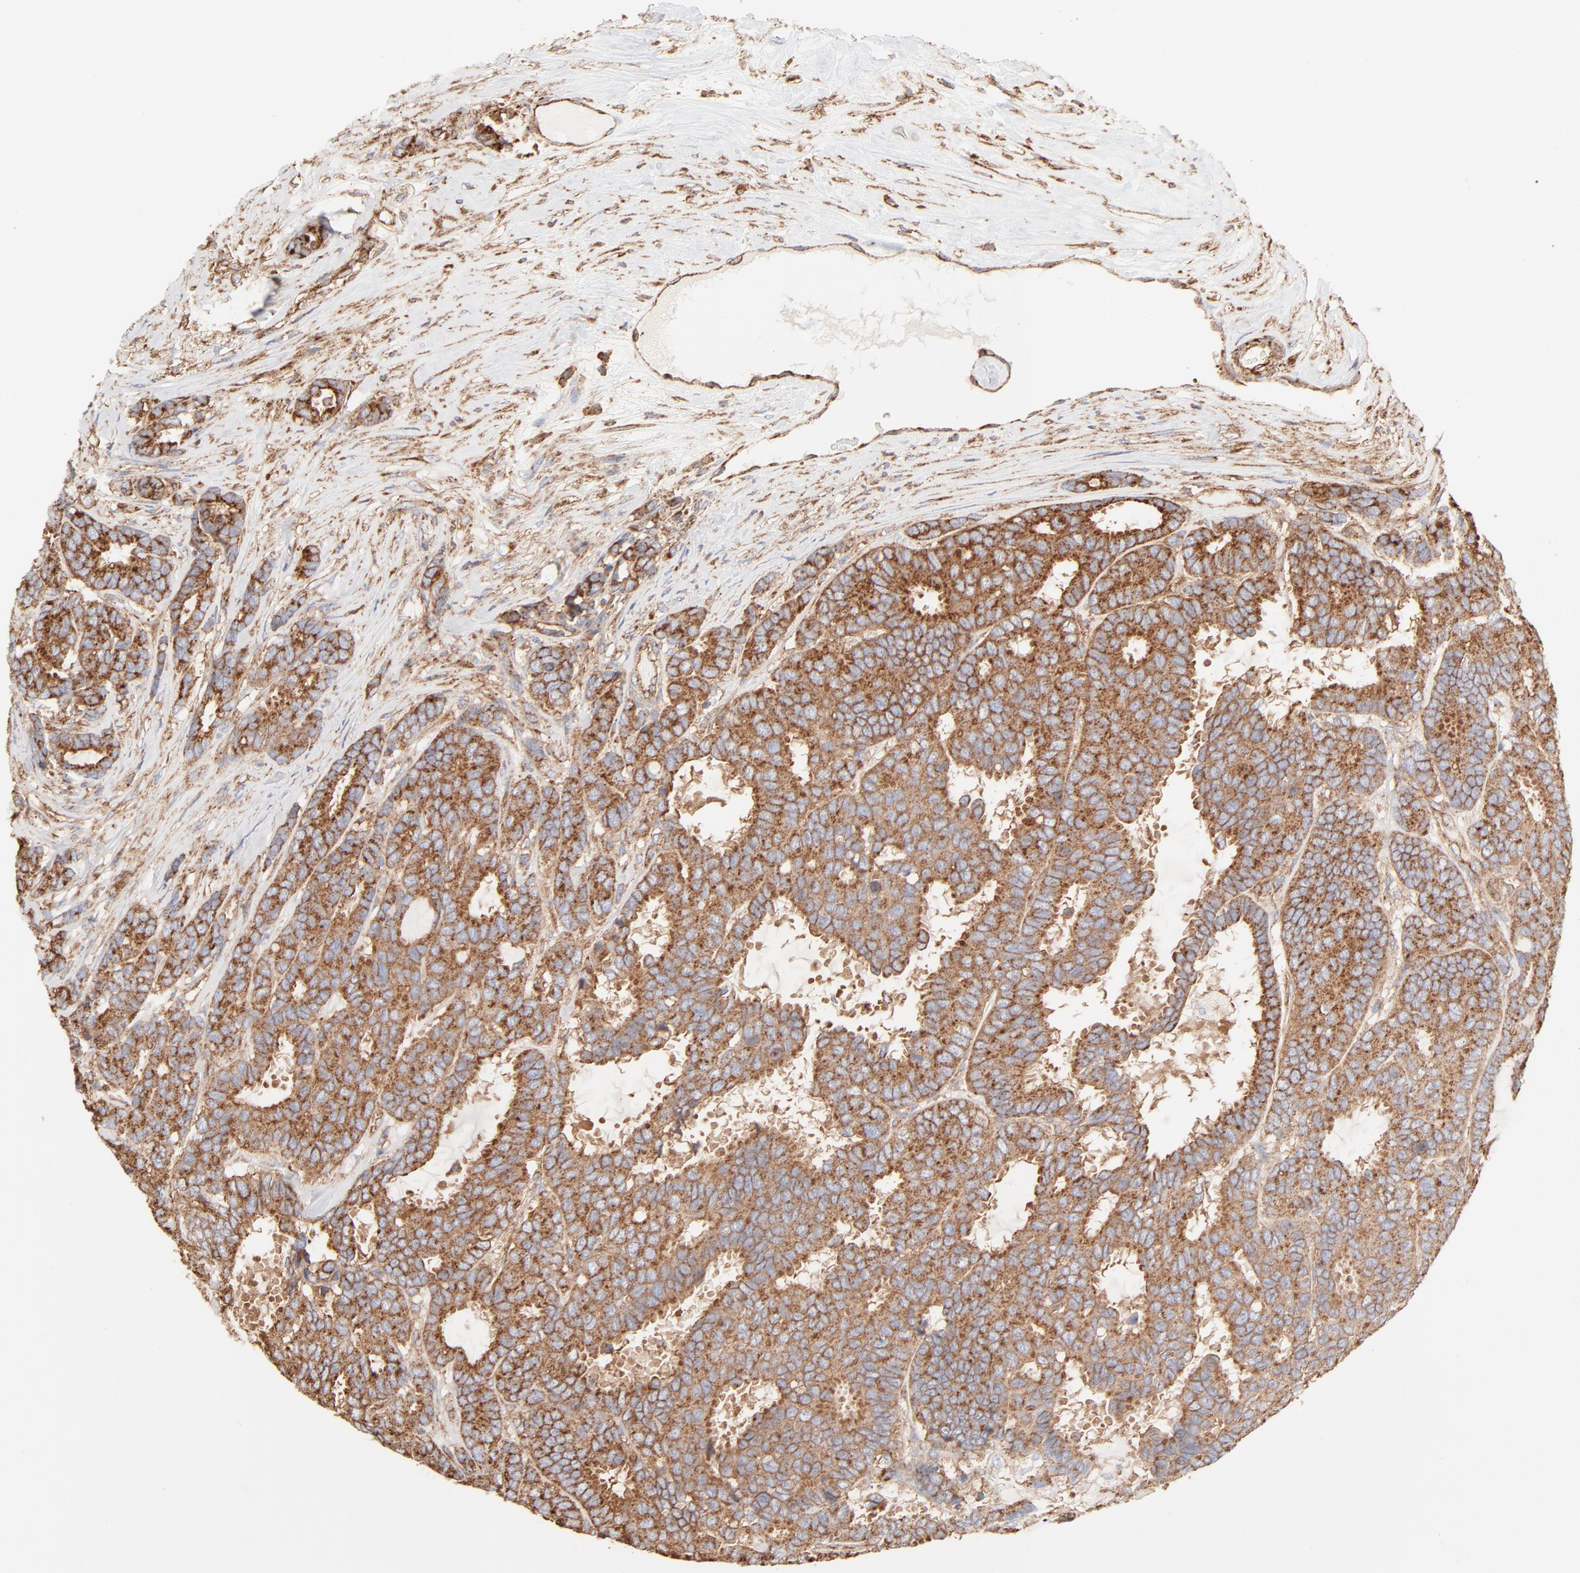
{"staining": {"intensity": "strong", "quantity": ">75%", "location": "cytoplasmic/membranous"}, "tissue": "breast cancer", "cell_type": "Tumor cells", "image_type": "cancer", "snomed": [{"axis": "morphology", "description": "Duct carcinoma"}, {"axis": "topography", "description": "Breast"}], "caption": "Strong cytoplasmic/membranous expression is seen in approximately >75% of tumor cells in breast cancer (intraductal carcinoma).", "gene": "CLTB", "patient": {"sex": "female", "age": 87}}